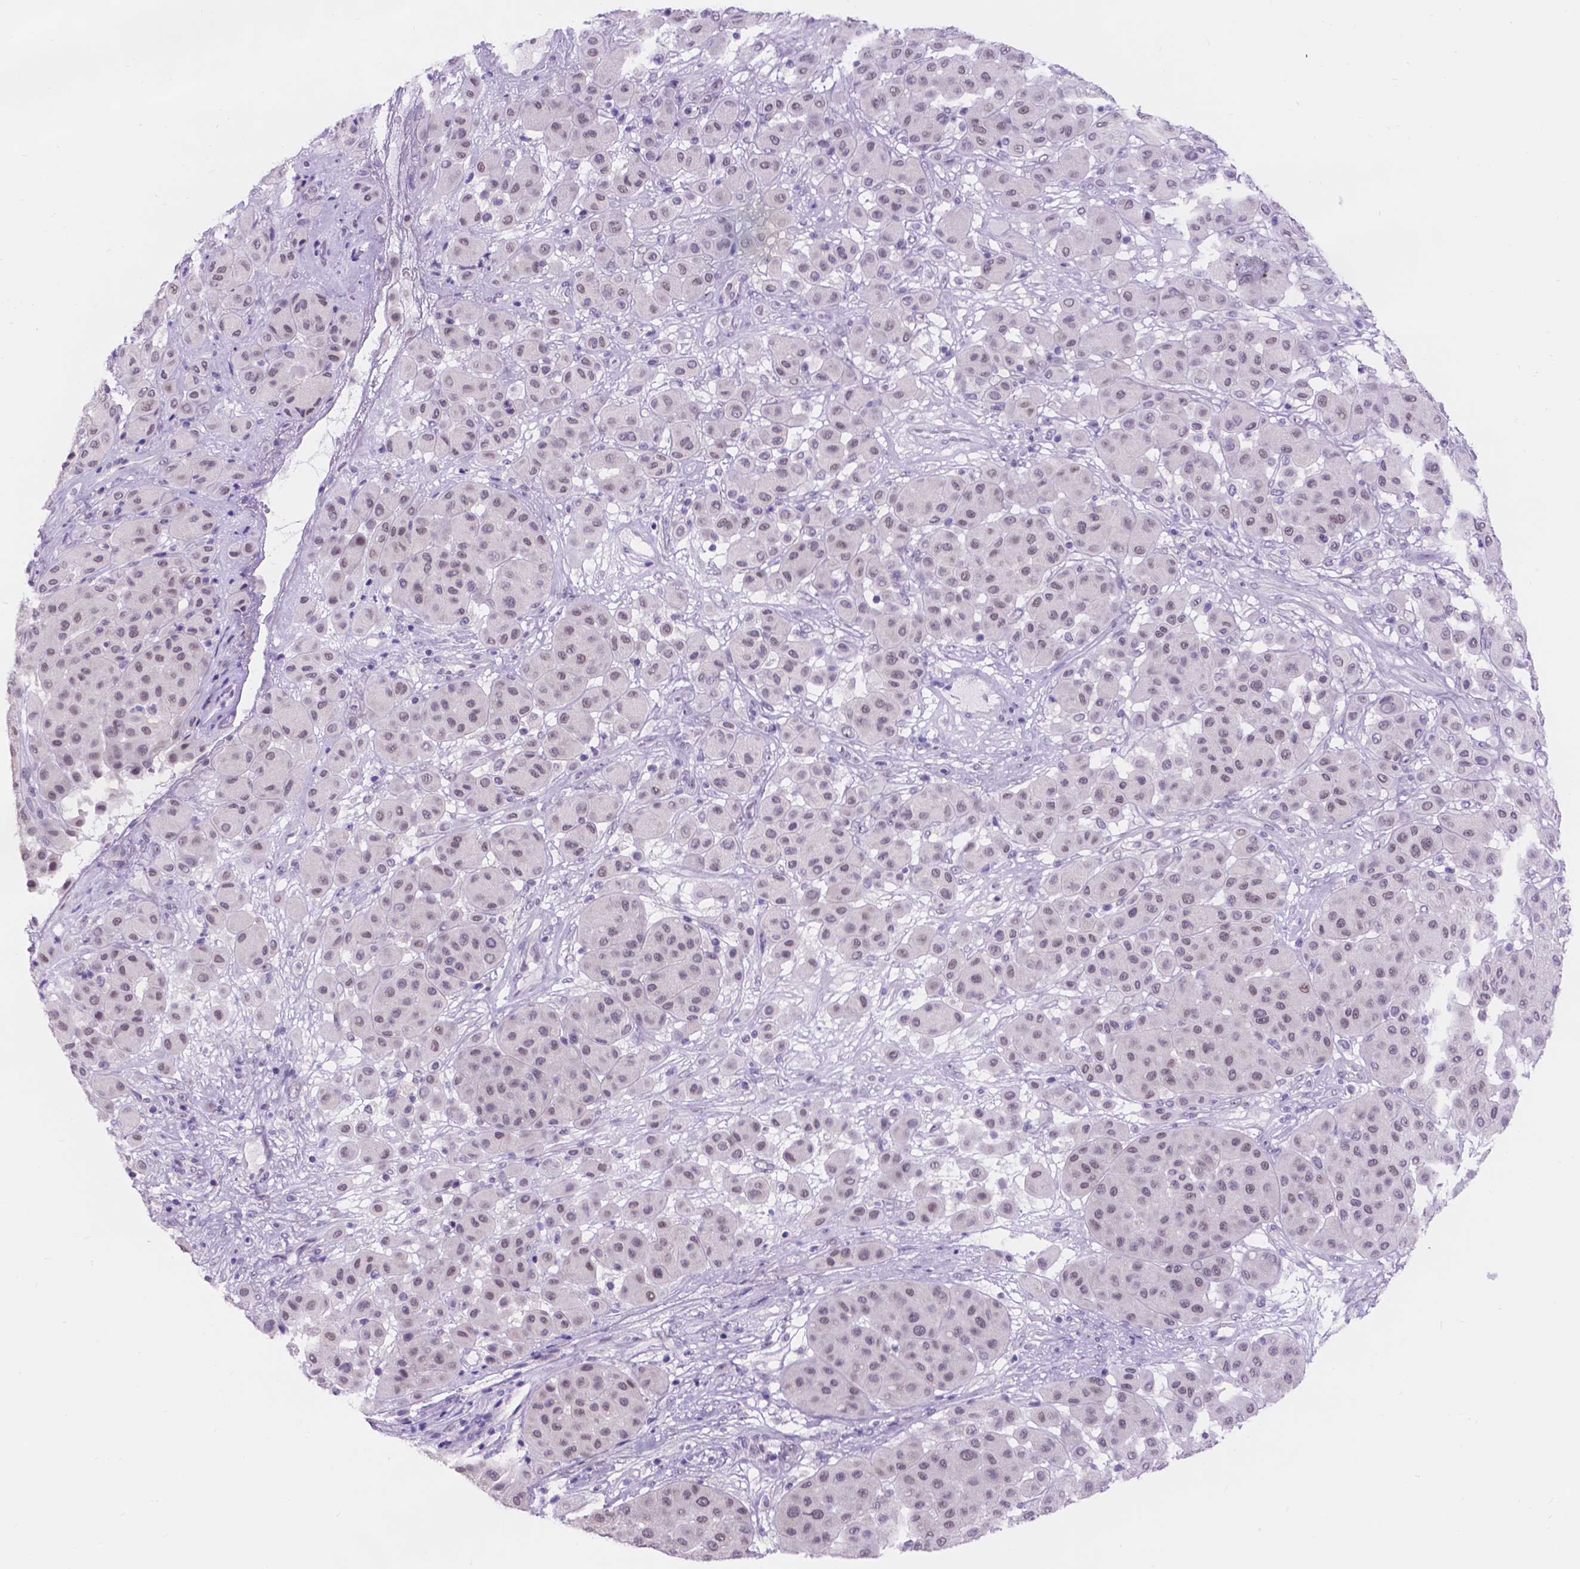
{"staining": {"intensity": "weak", "quantity": "25%-75%", "location": "nuclear"}, "tissue": "melanoma", "cell_type": "Tumor cells", "image_type": "cancer", "snomed": [{"axis": "morphology", "description": "Malignant melanoma, Metastatic site"}, {"axis": "topography", "description": "Smooth muscle"}], "caption": "Malignant melanoma (metastatic site) tissue shows weak nuclear staining in about 25%-75% of tumor cells (brown staining indicates protein expression, while blue staining denotes nuclei).", "gene": "DCC", "patient": {"sex": "male", "age": 41}}